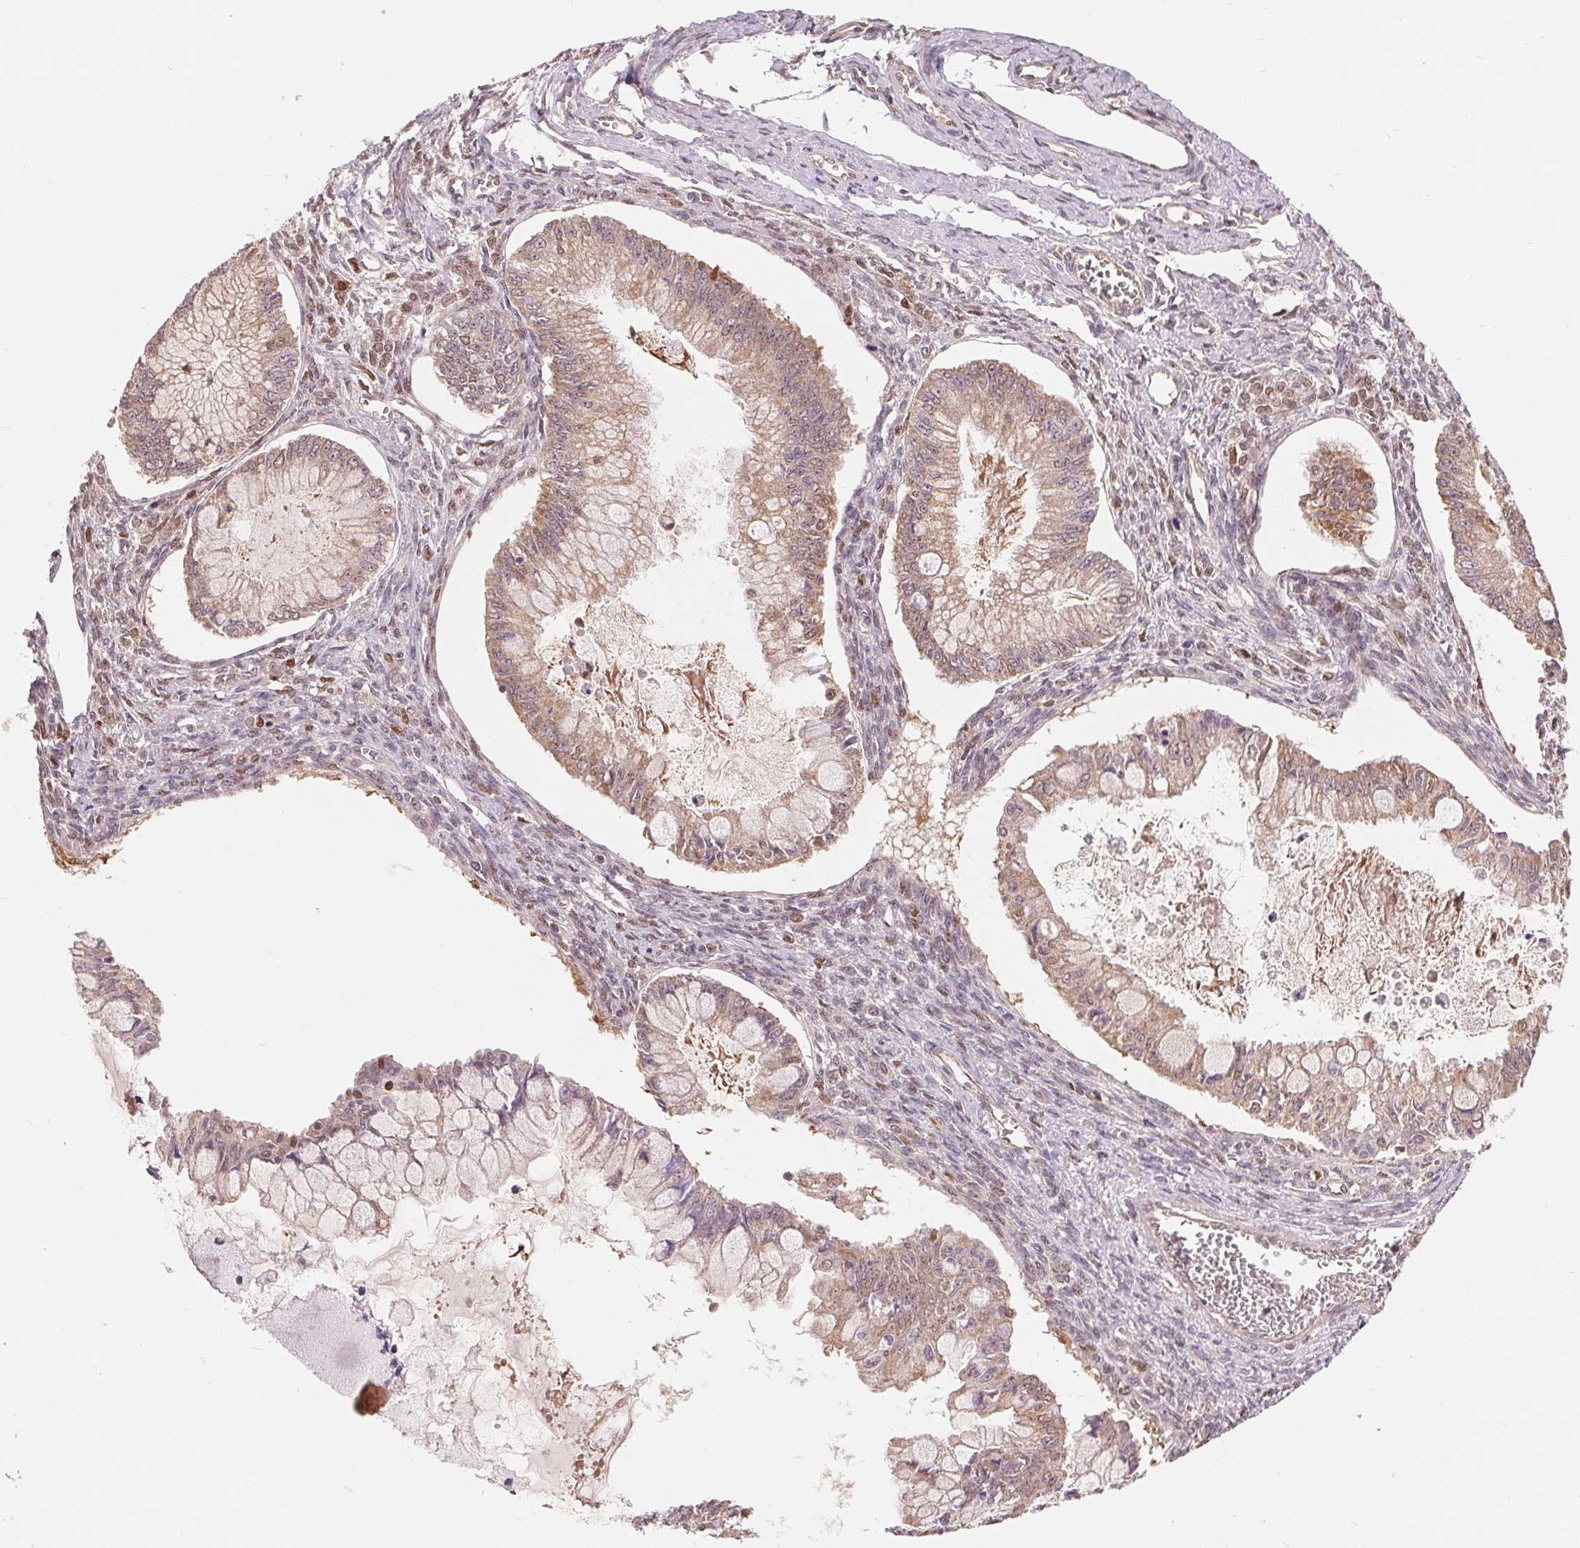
{"staining": {"intensity": "weak", "quantity": "25%-75%", "location": "cytoplasmic/membranous"}, "tissue": "ovarian cancer", "cell_type": "Tumor cells", "image_type": "cancer", "snomed": [{"axis": "morphology", "description": "Cystadenocarcinoma, mucinous, NOS"}, {"axis": "topography", "description": "Ovary"}], "caption": "Immunohistochemical staining of human mucinous cystadenocarcinoma (ovarian) reveals low levels of weak cytoplasmic/membranous protein expression in approximately 25%-75% of tumor cells.", "gene": "TMEM273", "patient": {"sex": "female", "age": 34}}